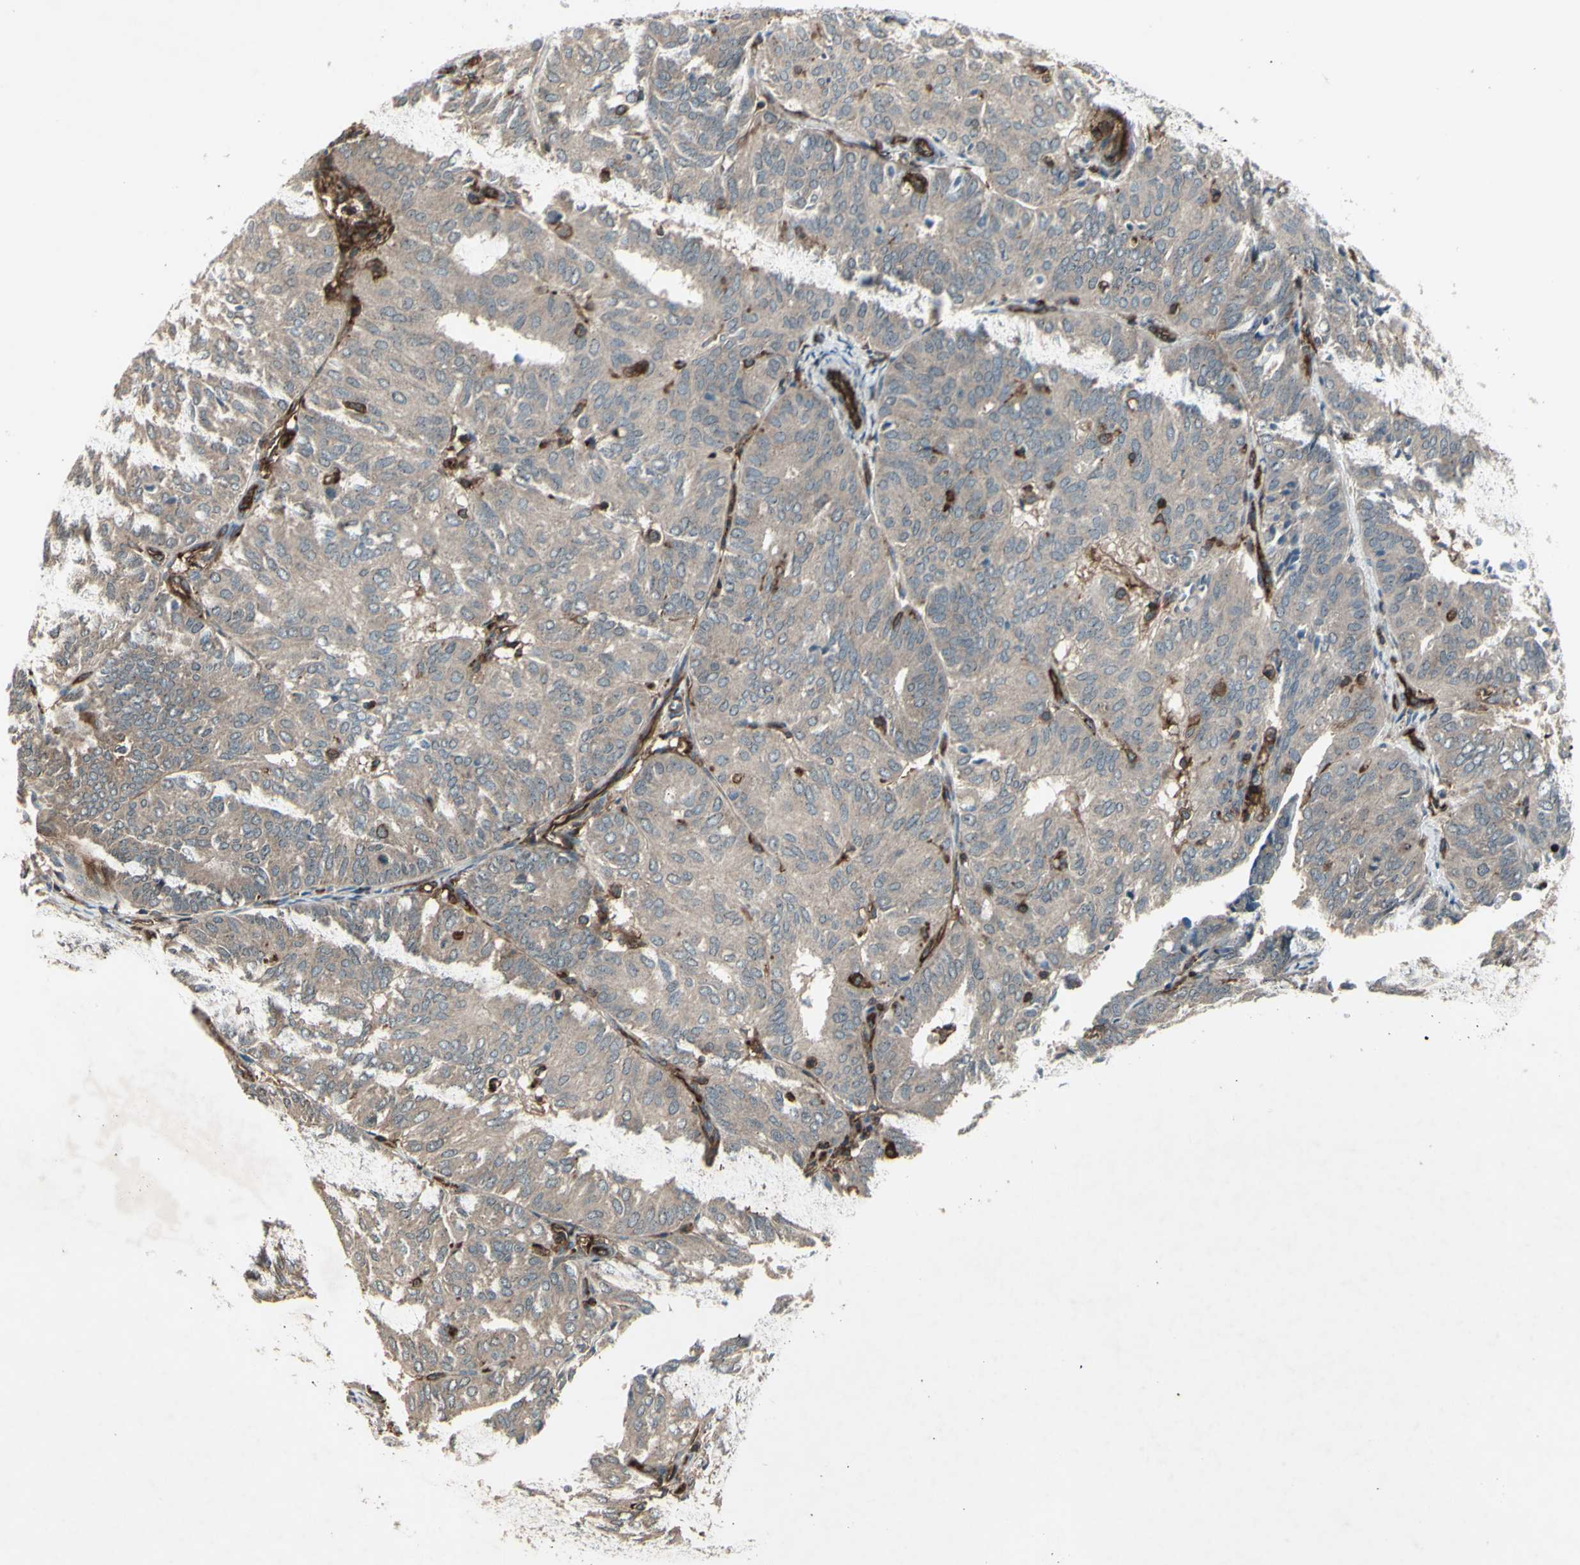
{"staining": {"intensity": "weak", "quantity": ">75%", "location": "cytoplasmic/membranous"}, "tissue": "endometrial cancer", "cell_type": "Tumor cells", "image_type": "cancer", "snomed": [{"axis": "morphology", "description": "Adenocarcinoma, NOS"}, {"axis": "topography", "description": "Uterus"}], "caption": "Protein staining displays weak cytoplasmic/membranous expression in about >75% of tumor cells in endometrial cancer (adenocarcinoma).", "gene": "FXYD5", "patient": {"sex": "female", "age": 60}}